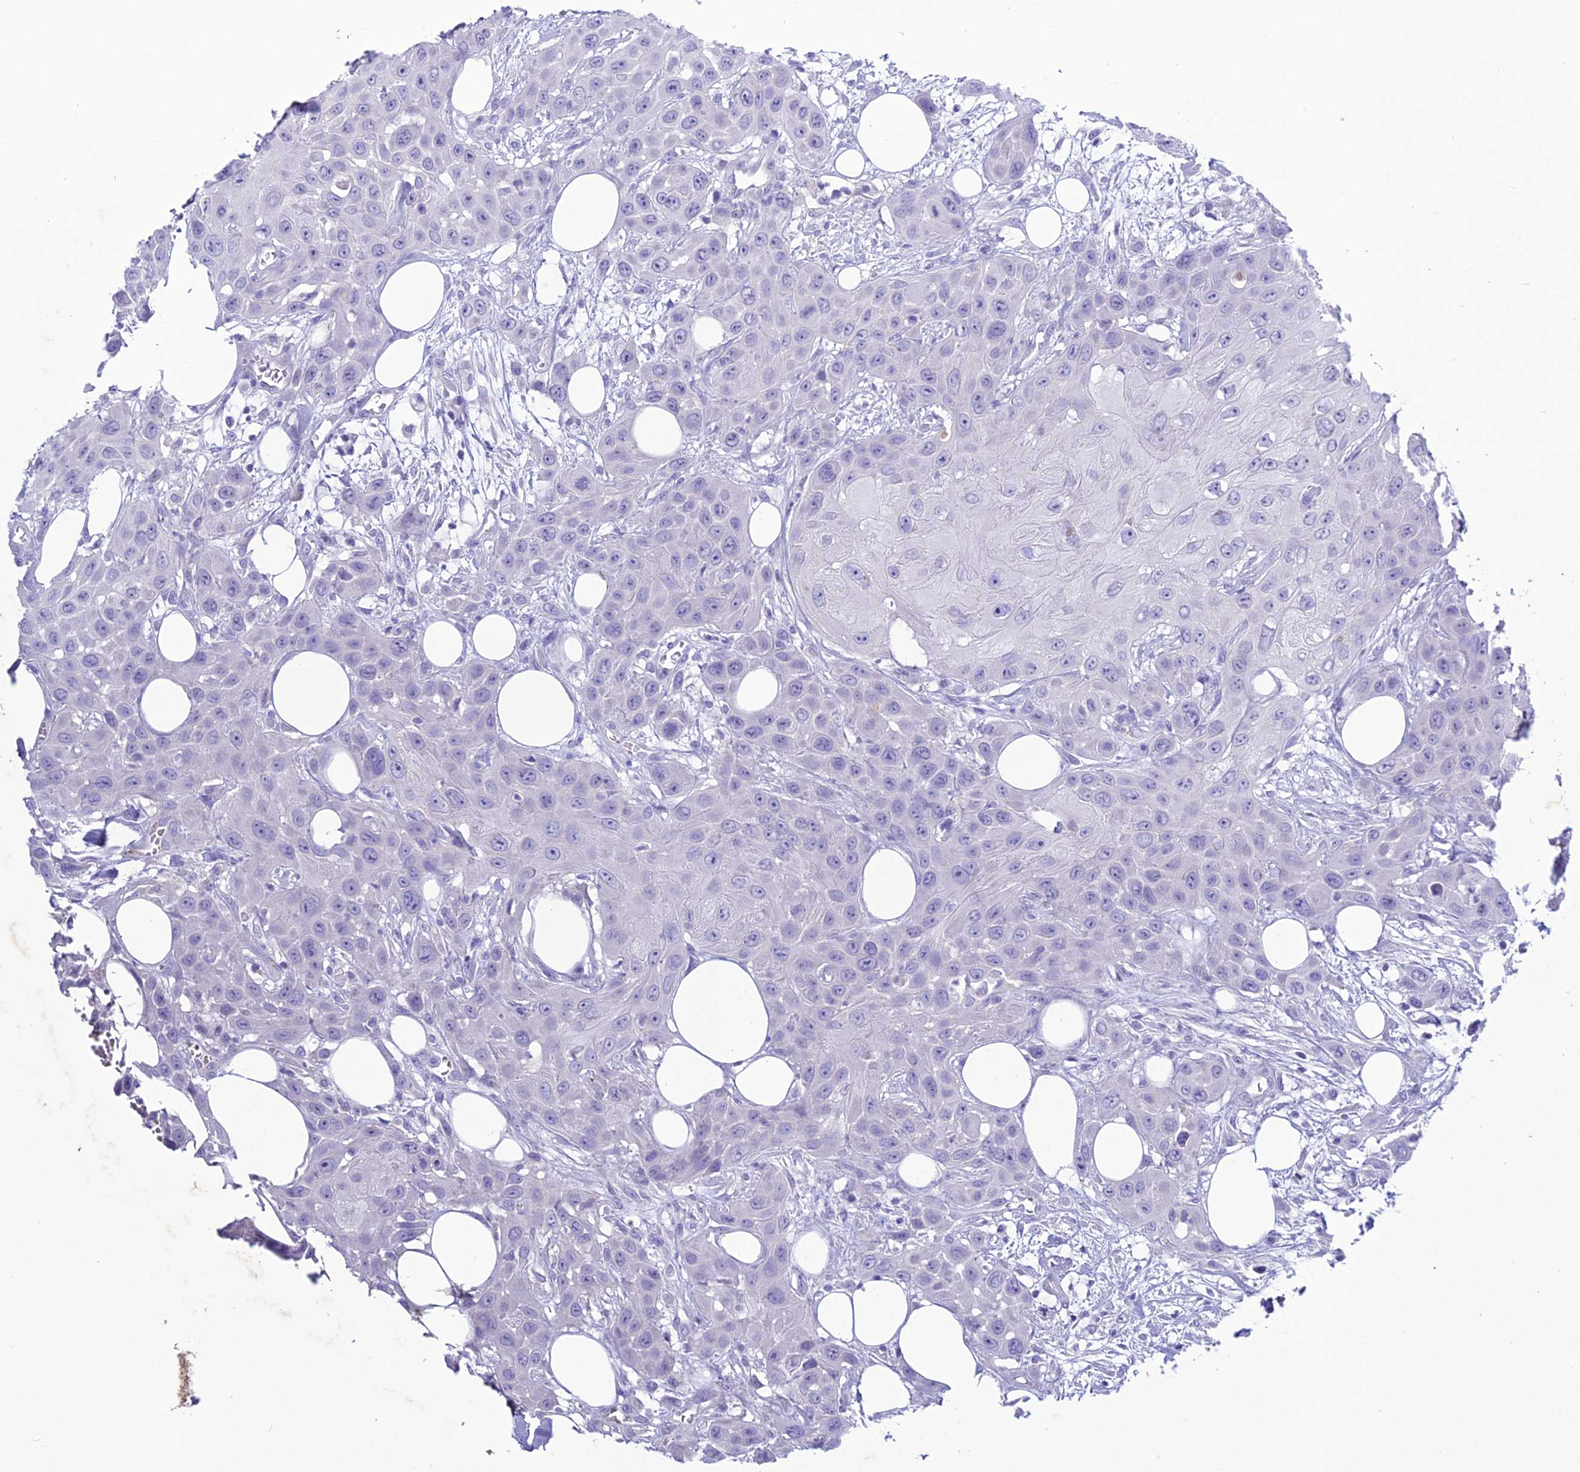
{"staining": {"intensity": "negative", "quantity": "none", "location": "none"}, "tissue": "head and neck cancer", "cell_type": "Tumor cells", "image_type": "cancer", "snomed": [{"axis": "morphology", "description": "Squamous cell carcinoma, NOS"}, {"axis": "topography", "description": "Head-Neck"}], "caption": "Immunohistochemistry (IHC) image of neoplastic tissue: head and neck cancer stained with DAB exhibits no significant protein expression in tumor cells.", "gene": "CLEC2L", "patient": {"sex": "male", "age": 81}}